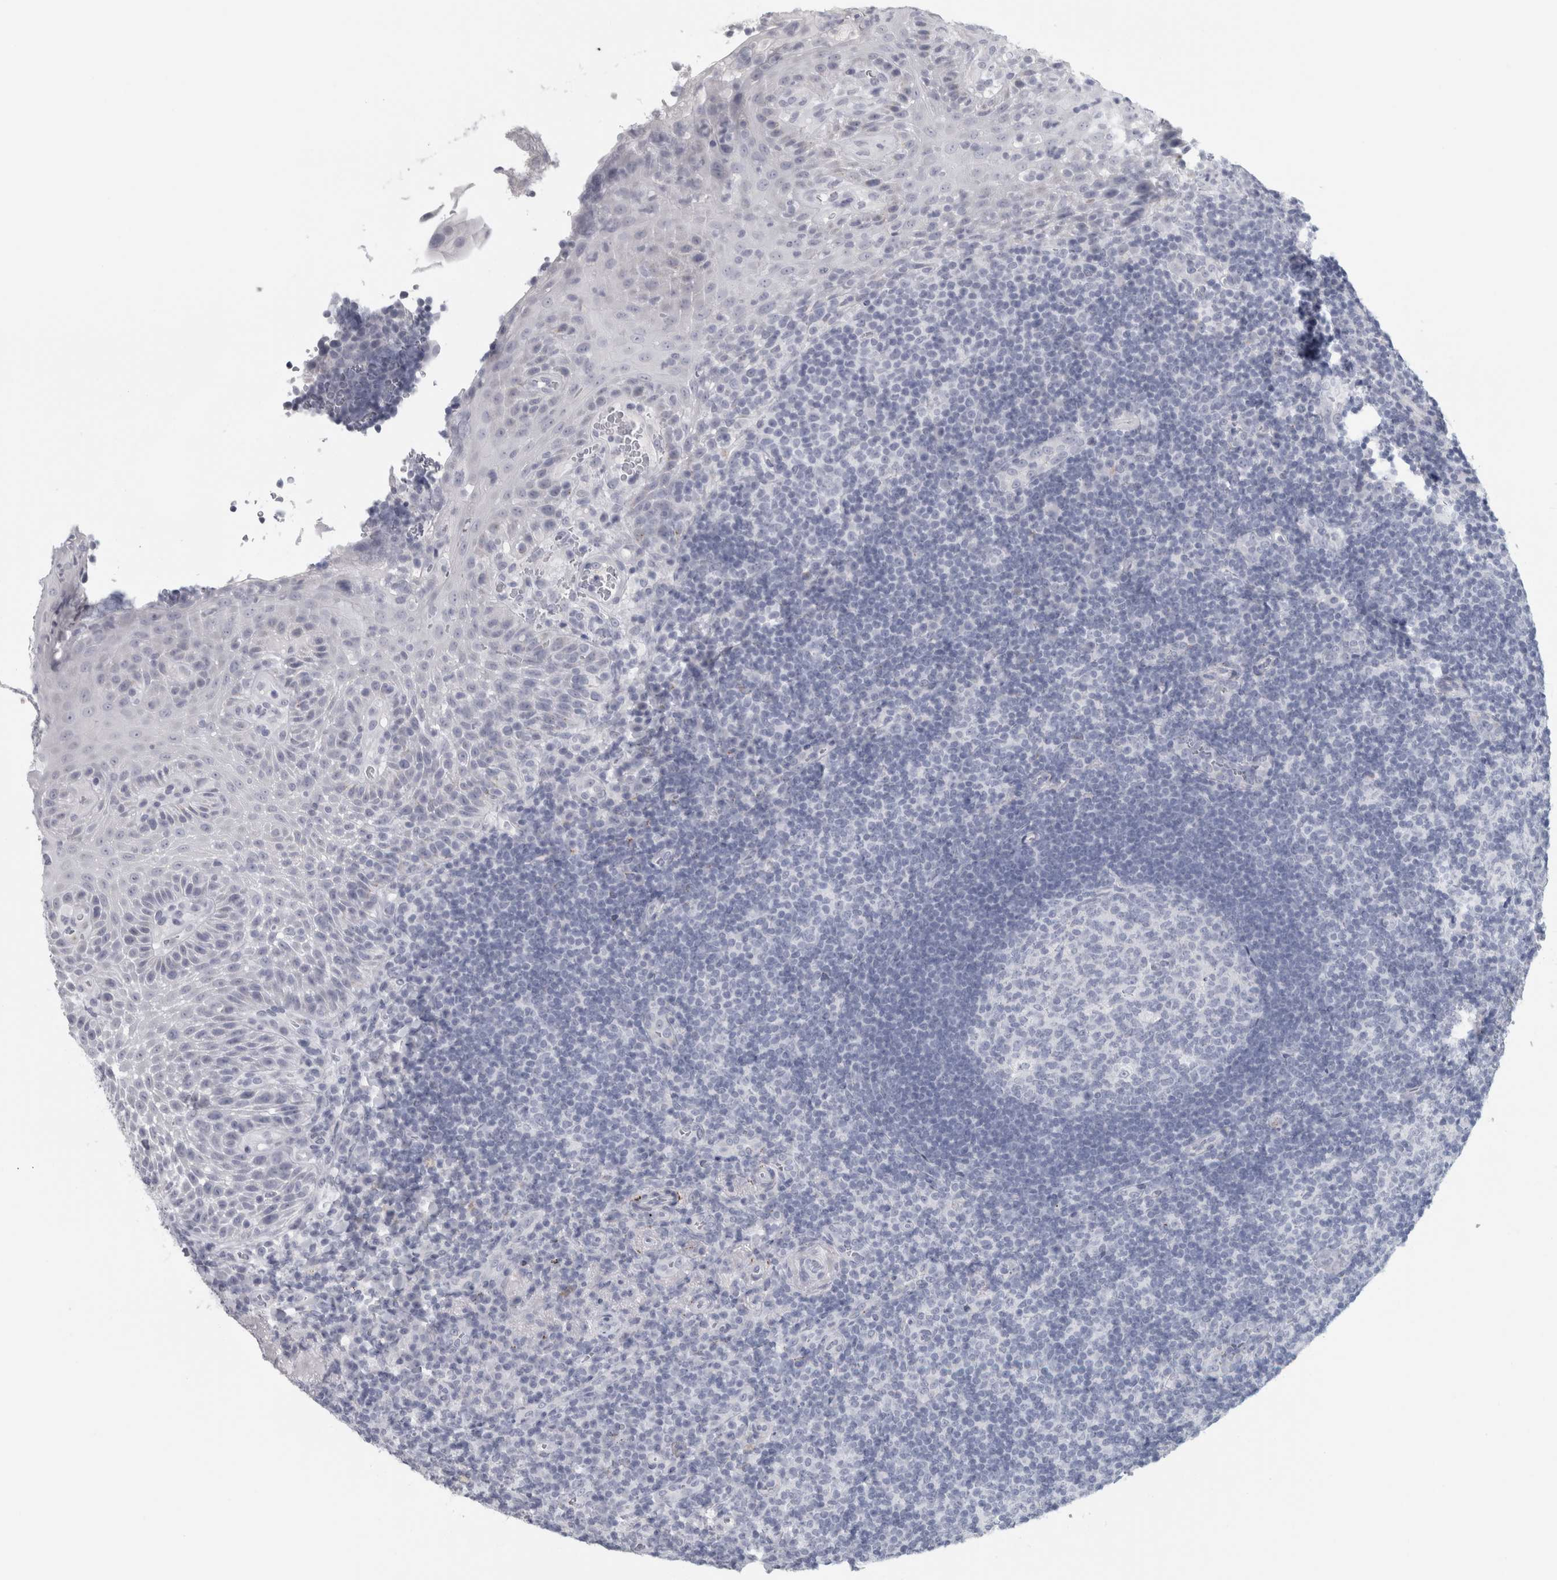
{"staining": {"intensity": "negative", "quantity": "none", "location": "none"}, "tissue": "tonsil", "cell_type": "Germinal center cells", "image_type": "normal", "snomed": [{"axis": "morphology", "description": "Normal tissue, NOS"}, {"axis": "topography", "description": "Tonsil"}], "caption": "The histopathology image reveals no significant positivity in germinal center cells of tonsil.", "gene": "CPE", "patient": {"sex": "male", "age": 37}}